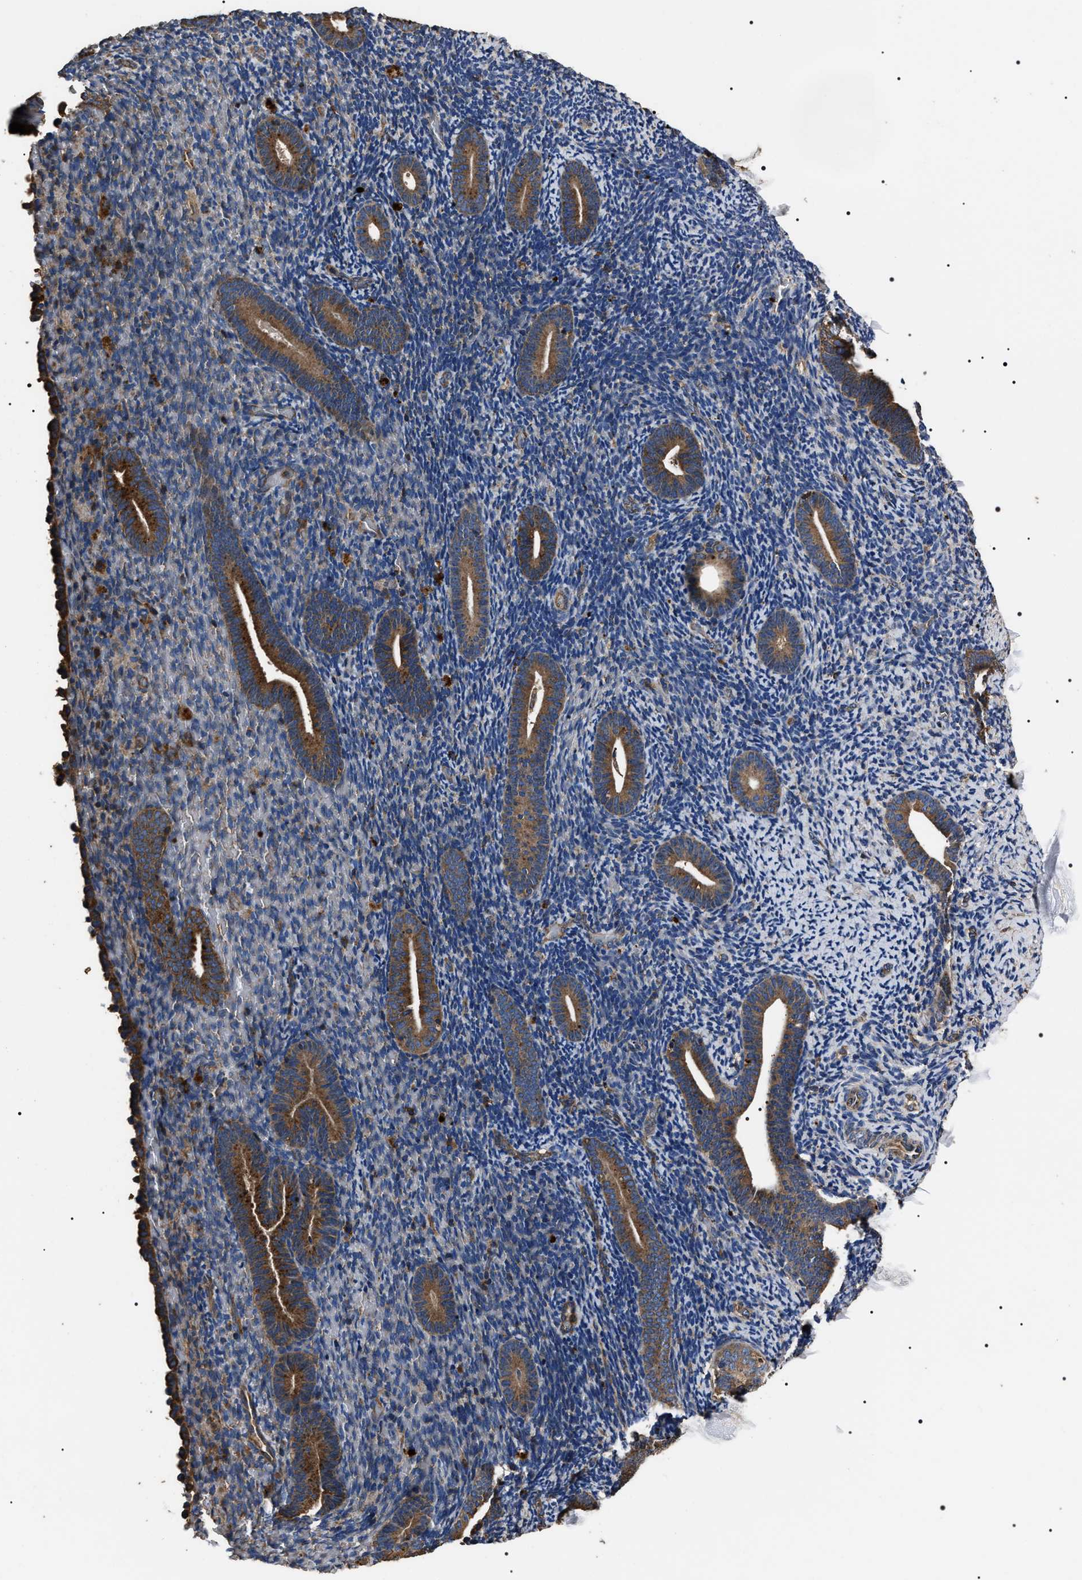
{"staining": {"intensity": "strong", "quantity": "25%-75%", "location": "cytoplasmic/membranous"}, "tissue": "endometrium", "cell_type": "Cells in endometrial stroma", "image_type": "normal", "snomed": [{"axis": "morphology", "description": "Normal tissue, NOS"}, {"axis": "topography", "description": "Endometrium"}], "caption": "Human endometrium stained with a brown dye exhibits strong cytoplasmic/membranous positive staining in about 25%-75% of cells in endometrial stroma.", "gene": "HSCB", "patient": {"sex": "female", "age": 51}}